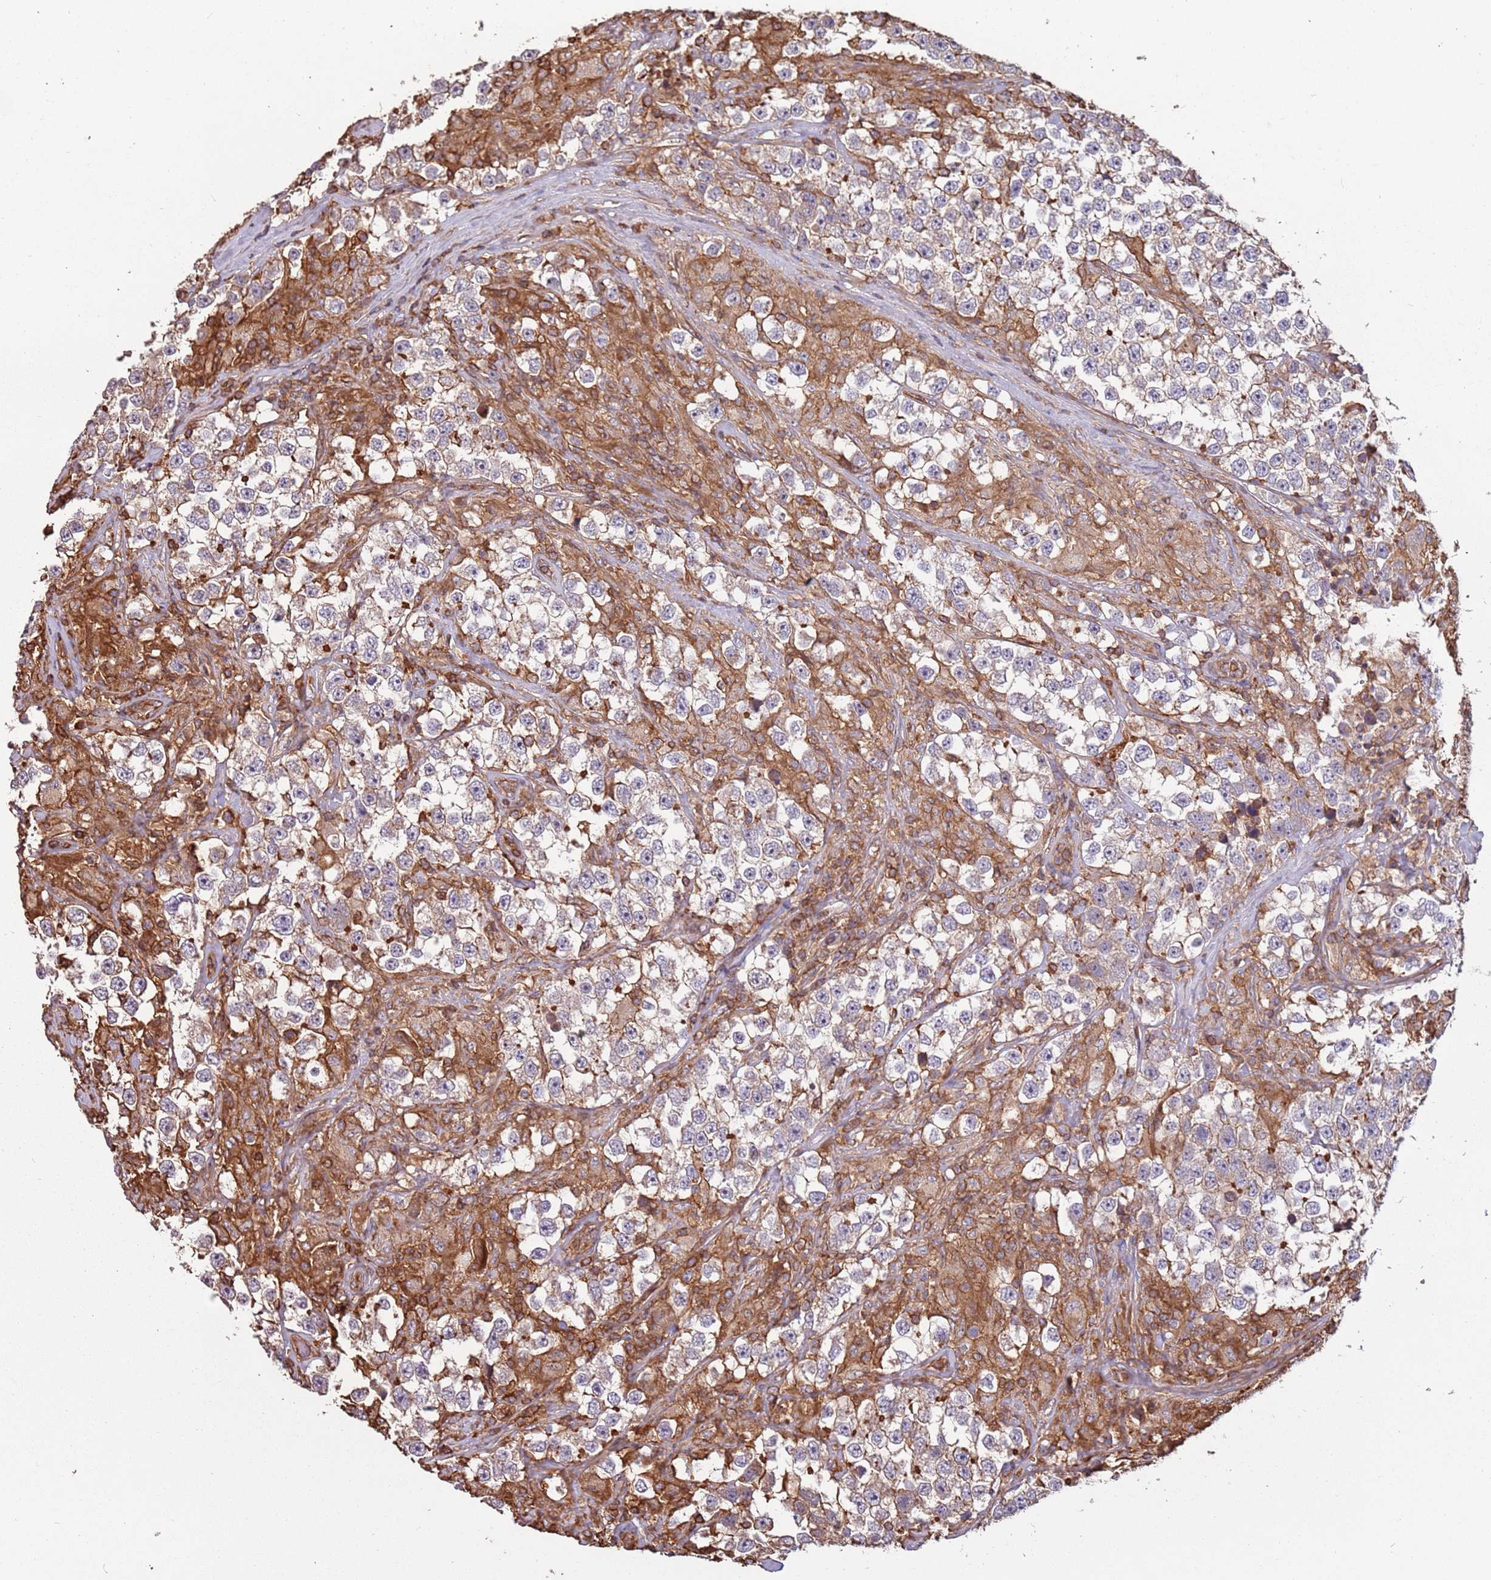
{"staining": {"intensity": "weak", "quantity": "25%-75%", "location": "cytoplasmic/membranous"}, "tissue": "testis cancer", "cell_type": "Tumor cells", "image_type": "cancer", "snomed": [{"axis": "morphology", "description": "Seminoma, NOS"}, {"axis": "topography", "description": "Testis"}], "caption": "Immunohistochemical staining of testis cancer demonstrates low levels of weak cytoplasmic/membranous staining in approximately 25%-75% of tumor cells. The protein is stained brown, and the nuclei are stained in blue (DAB (3,3'-diaminobenzidine) IHC with brightfield microscopy, high magnification).", "gene": "ACVR2A", "patient": {"sex": "male", "age": 46}}